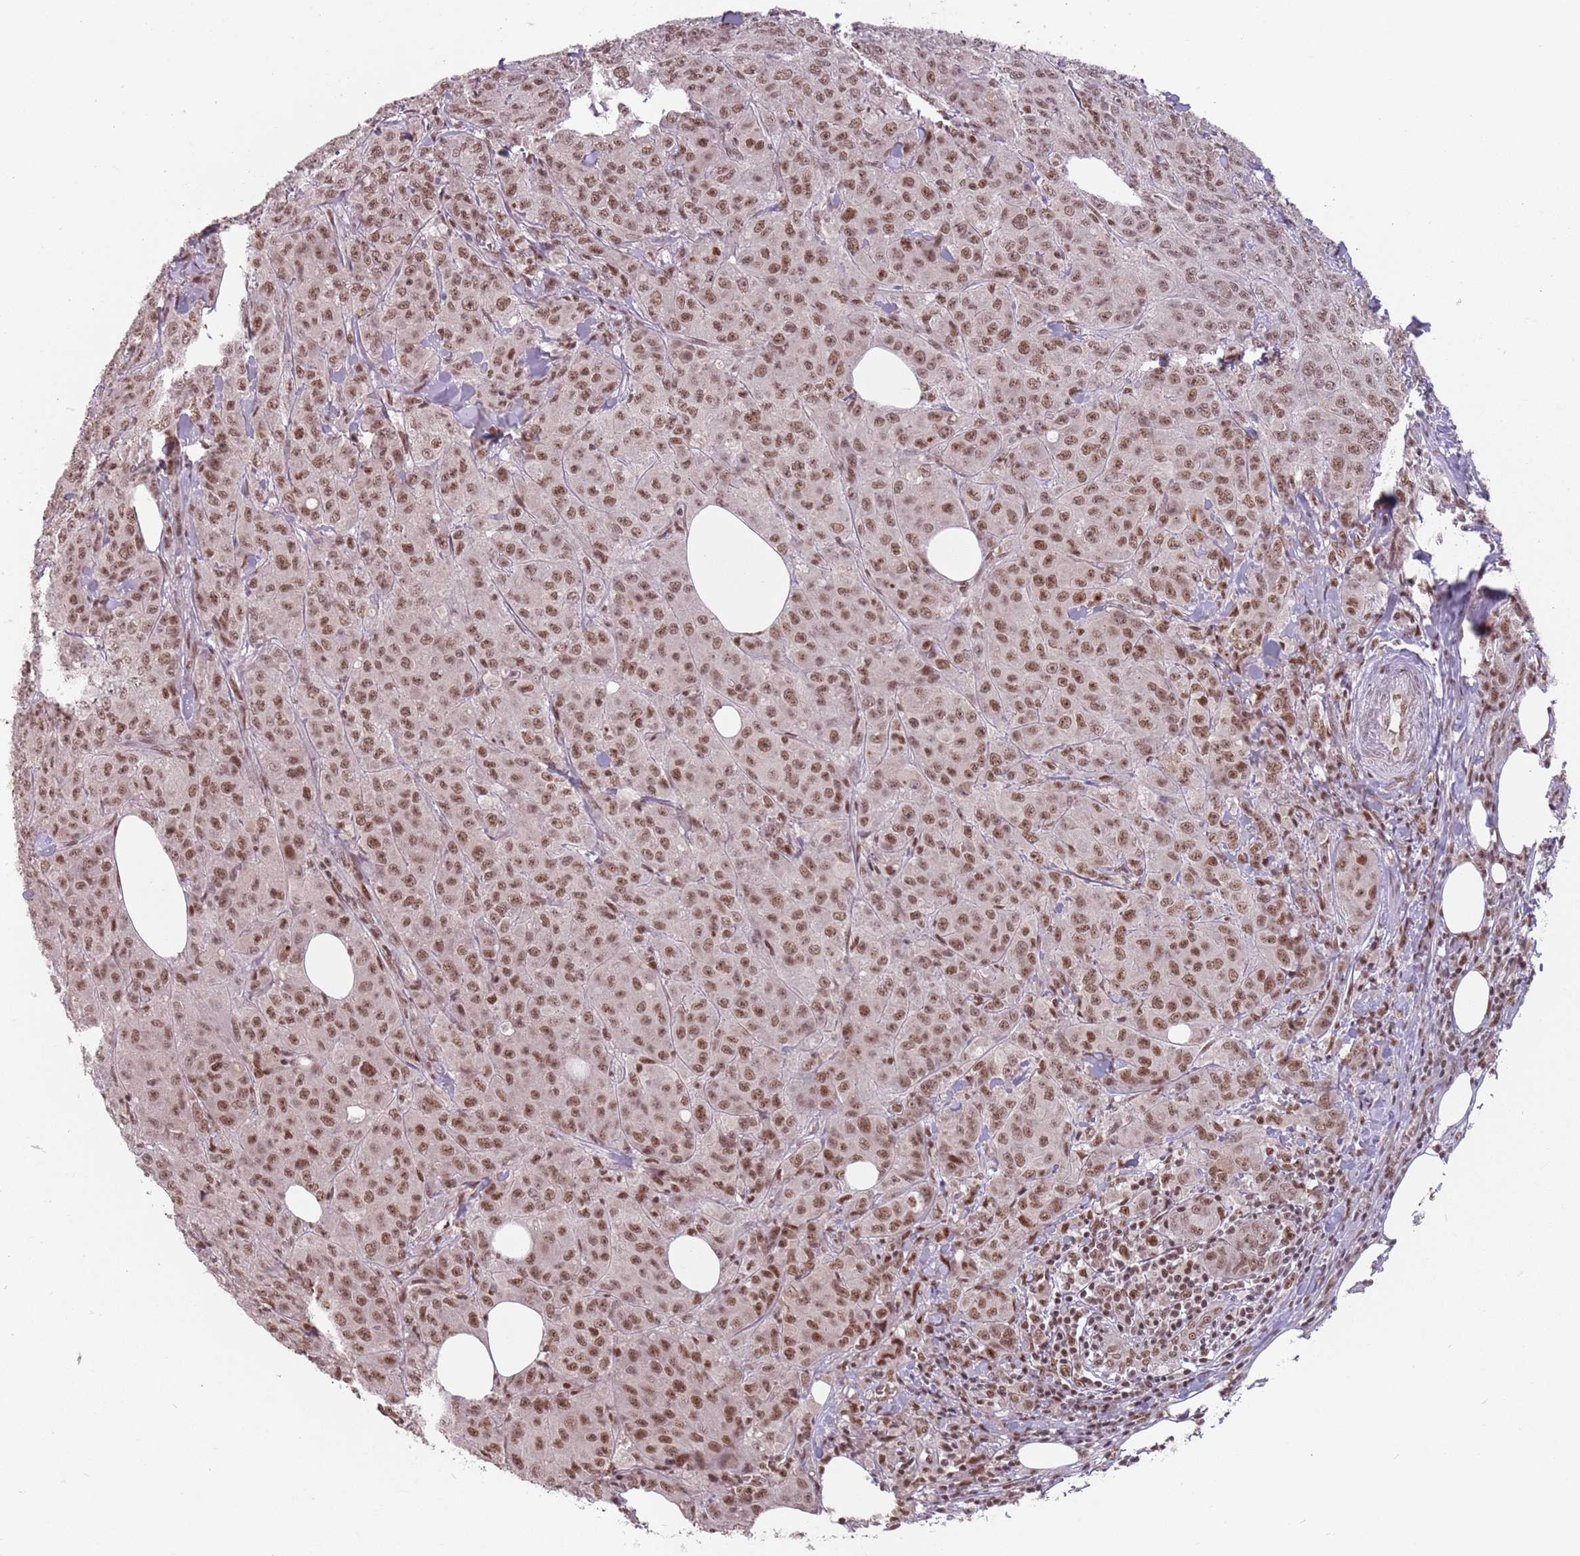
{"staining": {"intensity": "moderate", "quantity": ">75%", "location": "nuclear"}, "tissue": "breast cancer", "cell_type": "Tumor cells", "image_type": "cancer", "snomed": [{"axis": "morphology", "description": "Duct carcinoma"}, {"axis": "topography", "description": "Breast"}], "caption": "Tumor cells display medium levels of moderate nuclear staining in about >75% of cells in human infiltrating ductal carcinoma (breast). The protein is shown in brown color, while the nuclei are stained blue.", "gene": "NCBP1", "patient": {"sex": "female", "age": 43}}